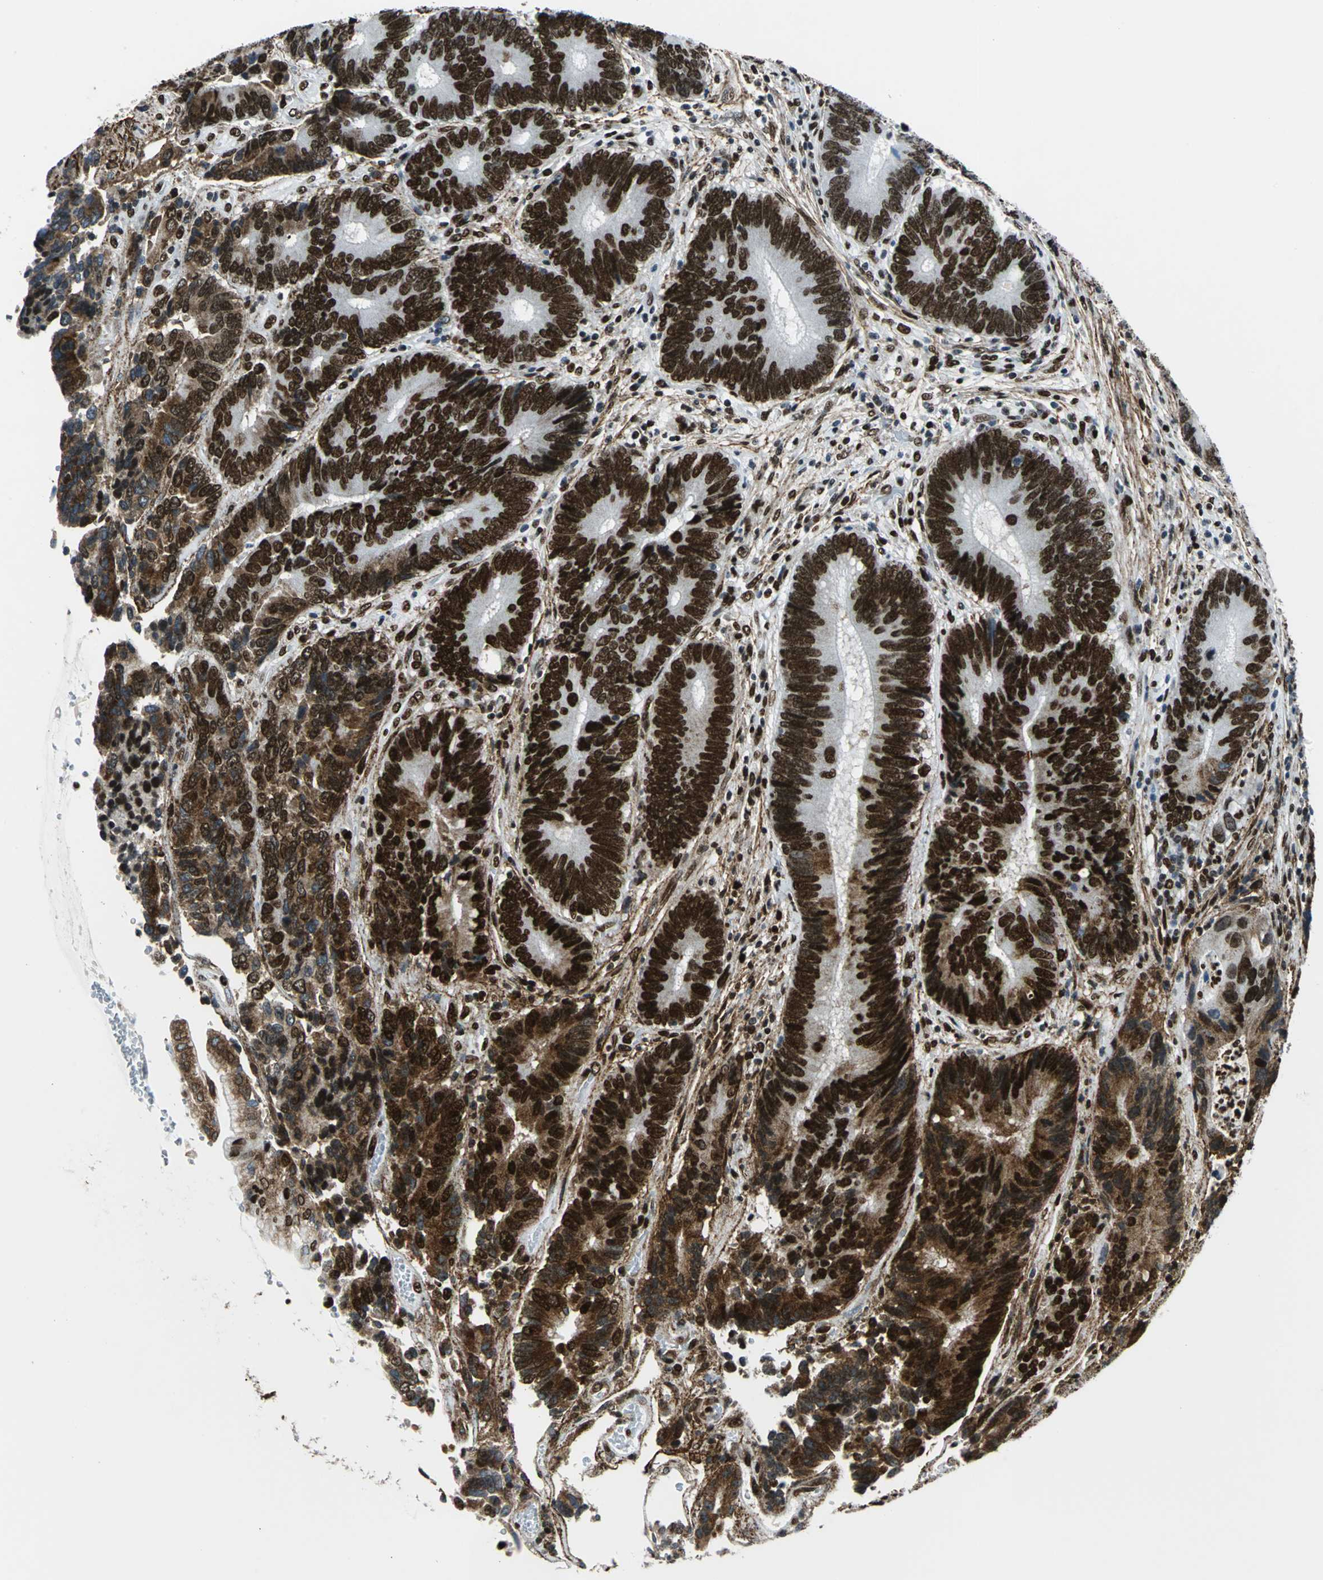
{"staining": {"intensity": "strong", "quantity": ">75%", "location": "cytoplasmic/membranous,nuclear"}, "tissue": "colorectal cancer", "cell_type": "Tumor cells", "image_type": "cancer", "snomed": [{"axis": "morphology", "description": "Adenocarcinoma, NOS"}, {"axis": "topography", "description": "Colon"}], "caption": "An IHC micrograph of tumor tissue is shown. Protein staining in brown labels strong cytoplasmic/membranous and nuclear positivity in colorectal cancer (adenocarcinoma) within tumor cells. Using DAB (3,3'-diaminobenzidine) (brown) and hematoxylin (blue) stains, captured at high magnification using brightfield microscopy.", "gene": "APEX1", "patient": {"sex": "female", "age": 78}}